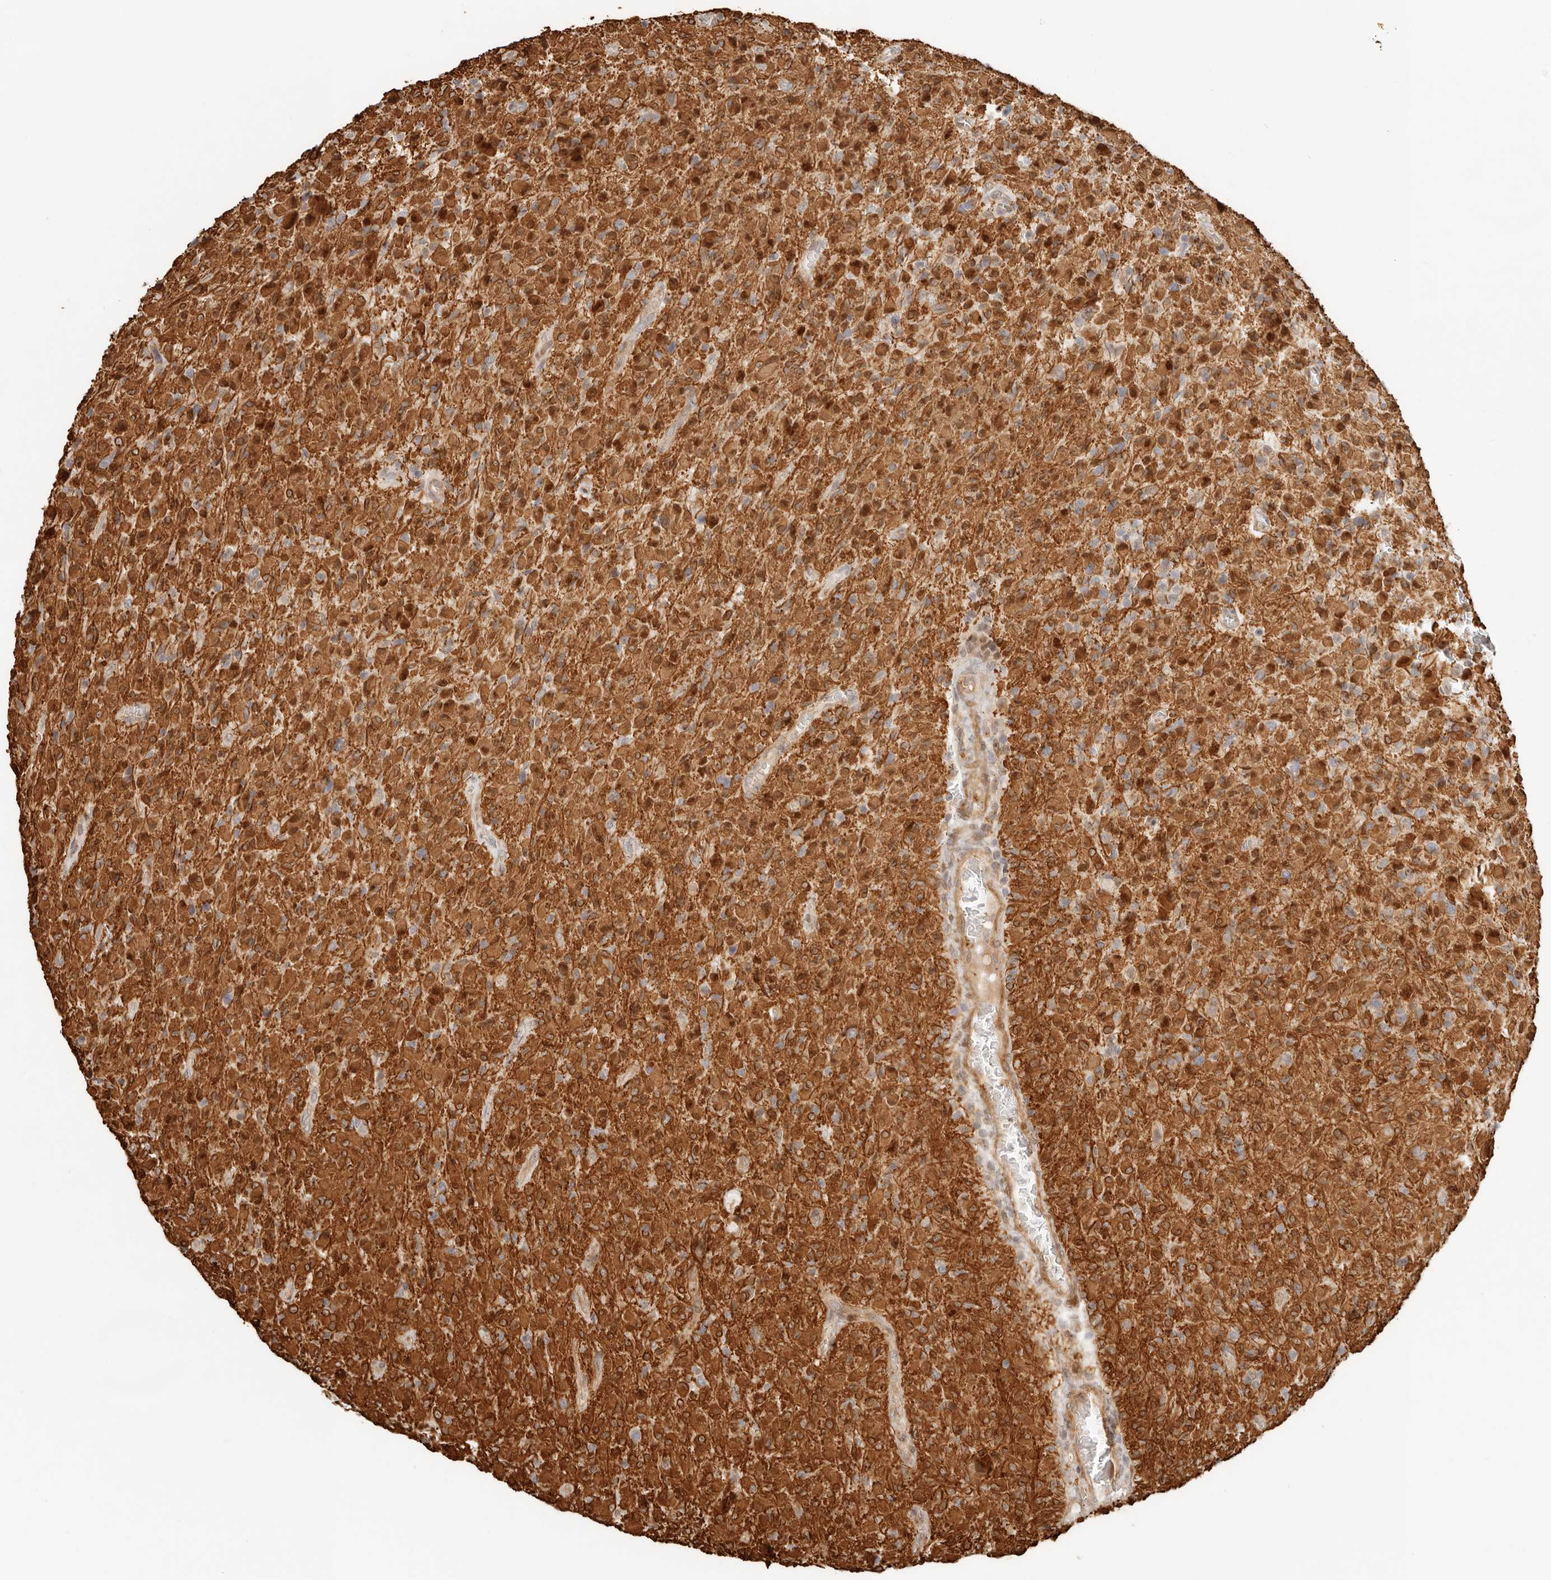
{"staining": {"intensity": "strong", "quantity": ">75%", "location": "cytoplasmic/membranous"}, "tissue": "glioma", "cell_type": "Tumor cells", "image_type": "cancer", "snomed": [{"axis": "morphology", "description": "Glioma, malignant, High grade"}, {"axis": "topography", "description": "Brain"}], "caption": "High-grade glioma (malignant) was stained to show a protein in brown. There is high levels of strong cytoplasmic/membranous positivity in about >75% of tumor cells. (DAB IHC with brightfield microscopy, high magnification).", "gene": "TUFT1", "patient": {"sex": "female", "age": 57}}